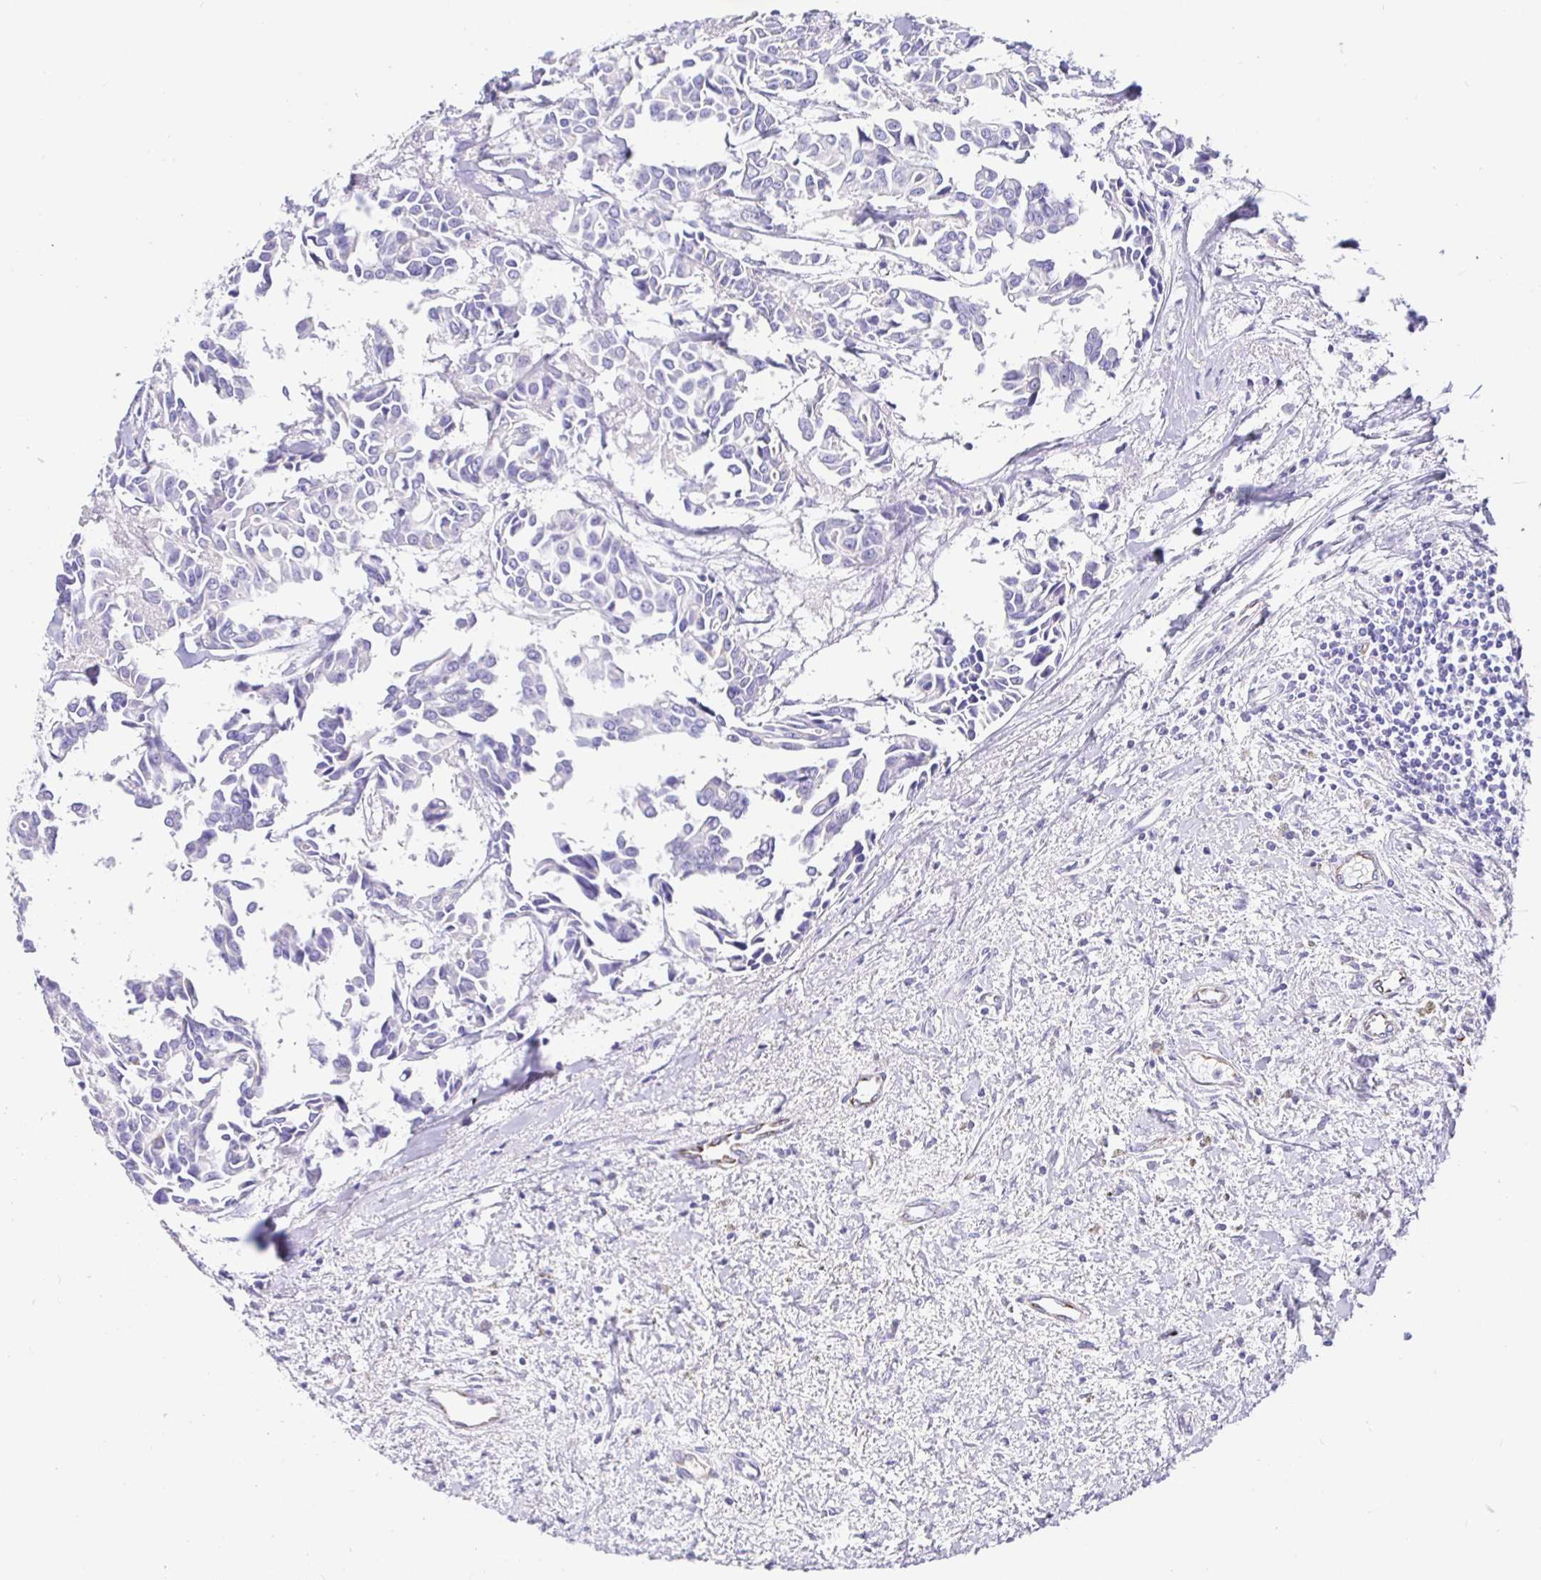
{"staining": {"intensity": "negative", "quantity": "none", "location": "none"}, "tissue": "breast cancer", "cell_type": "Tumor cells", "image_type": "cancer", "snomed": [{"axis": "morphology", "description": "Duct carcinoma"}, {"axis": "topography", "description": "Breast"}], "caption": "IHC image of breast cancer stained for a protein (brown), which demonstrates no staining in tumor cells.", "gene": "MAOA", "patient": {"sex": "female", "age": 54}}